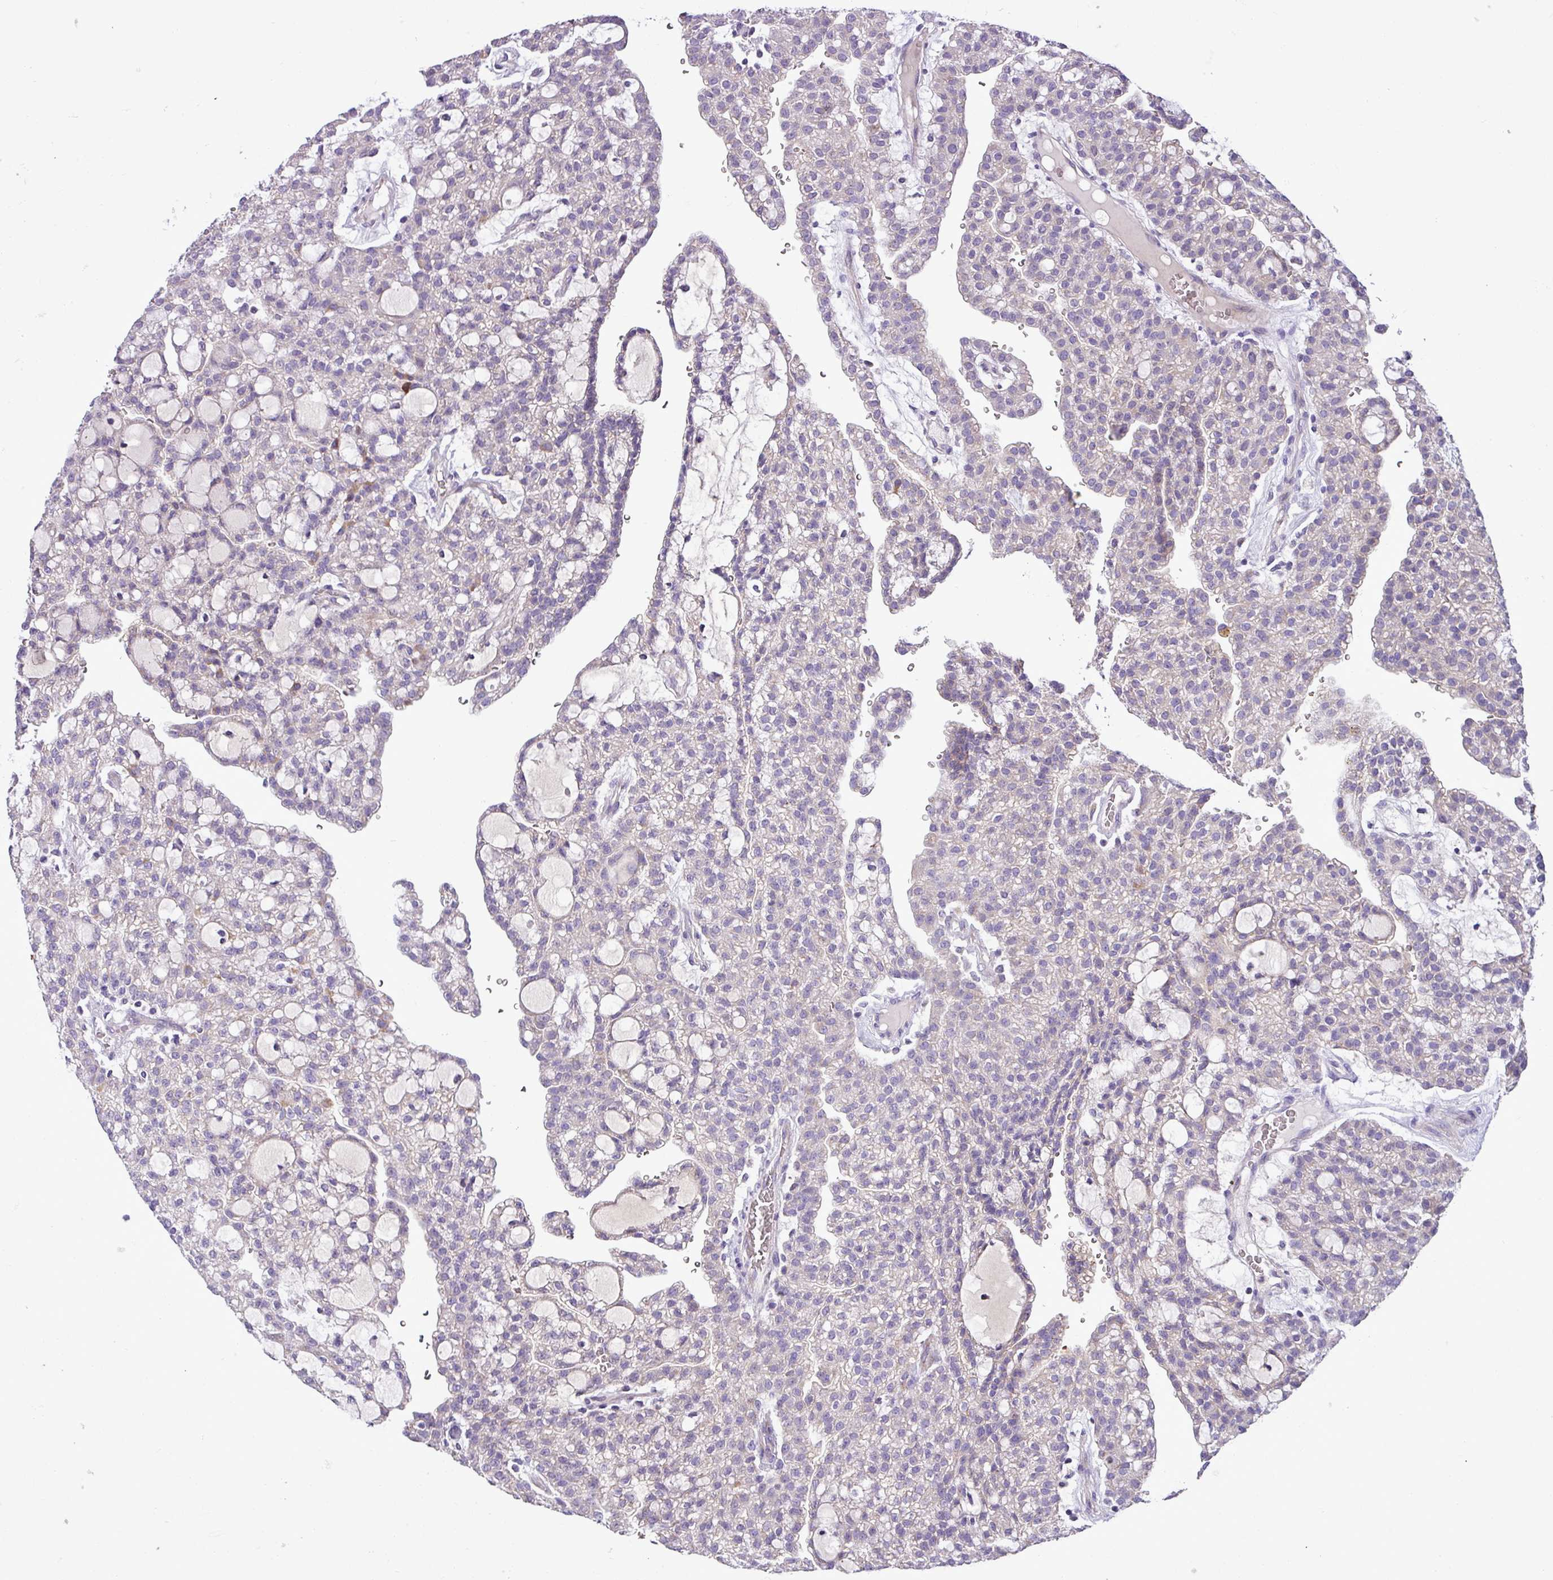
{"staining": {"intensity": "negative", "quantity": "none", "location": "none"}, "tissue": "renal cancer", "cell_type": "Tumor cells", "image_type": "cancer", "snomed": [{"axis": "morphology", "description": "Adenocarcinoma, NOS"}, {"axis": "topography", "description": "Kidney"}], "caption": "Immunohistochemistry (IHC) micrograph of neoplastic tissue: renal adenocarcinoma stained with DAB reveals no significant protein staining in tumor cells.", "gene": "FAM183A", "patient": {"sex": "male", "age": 63}}